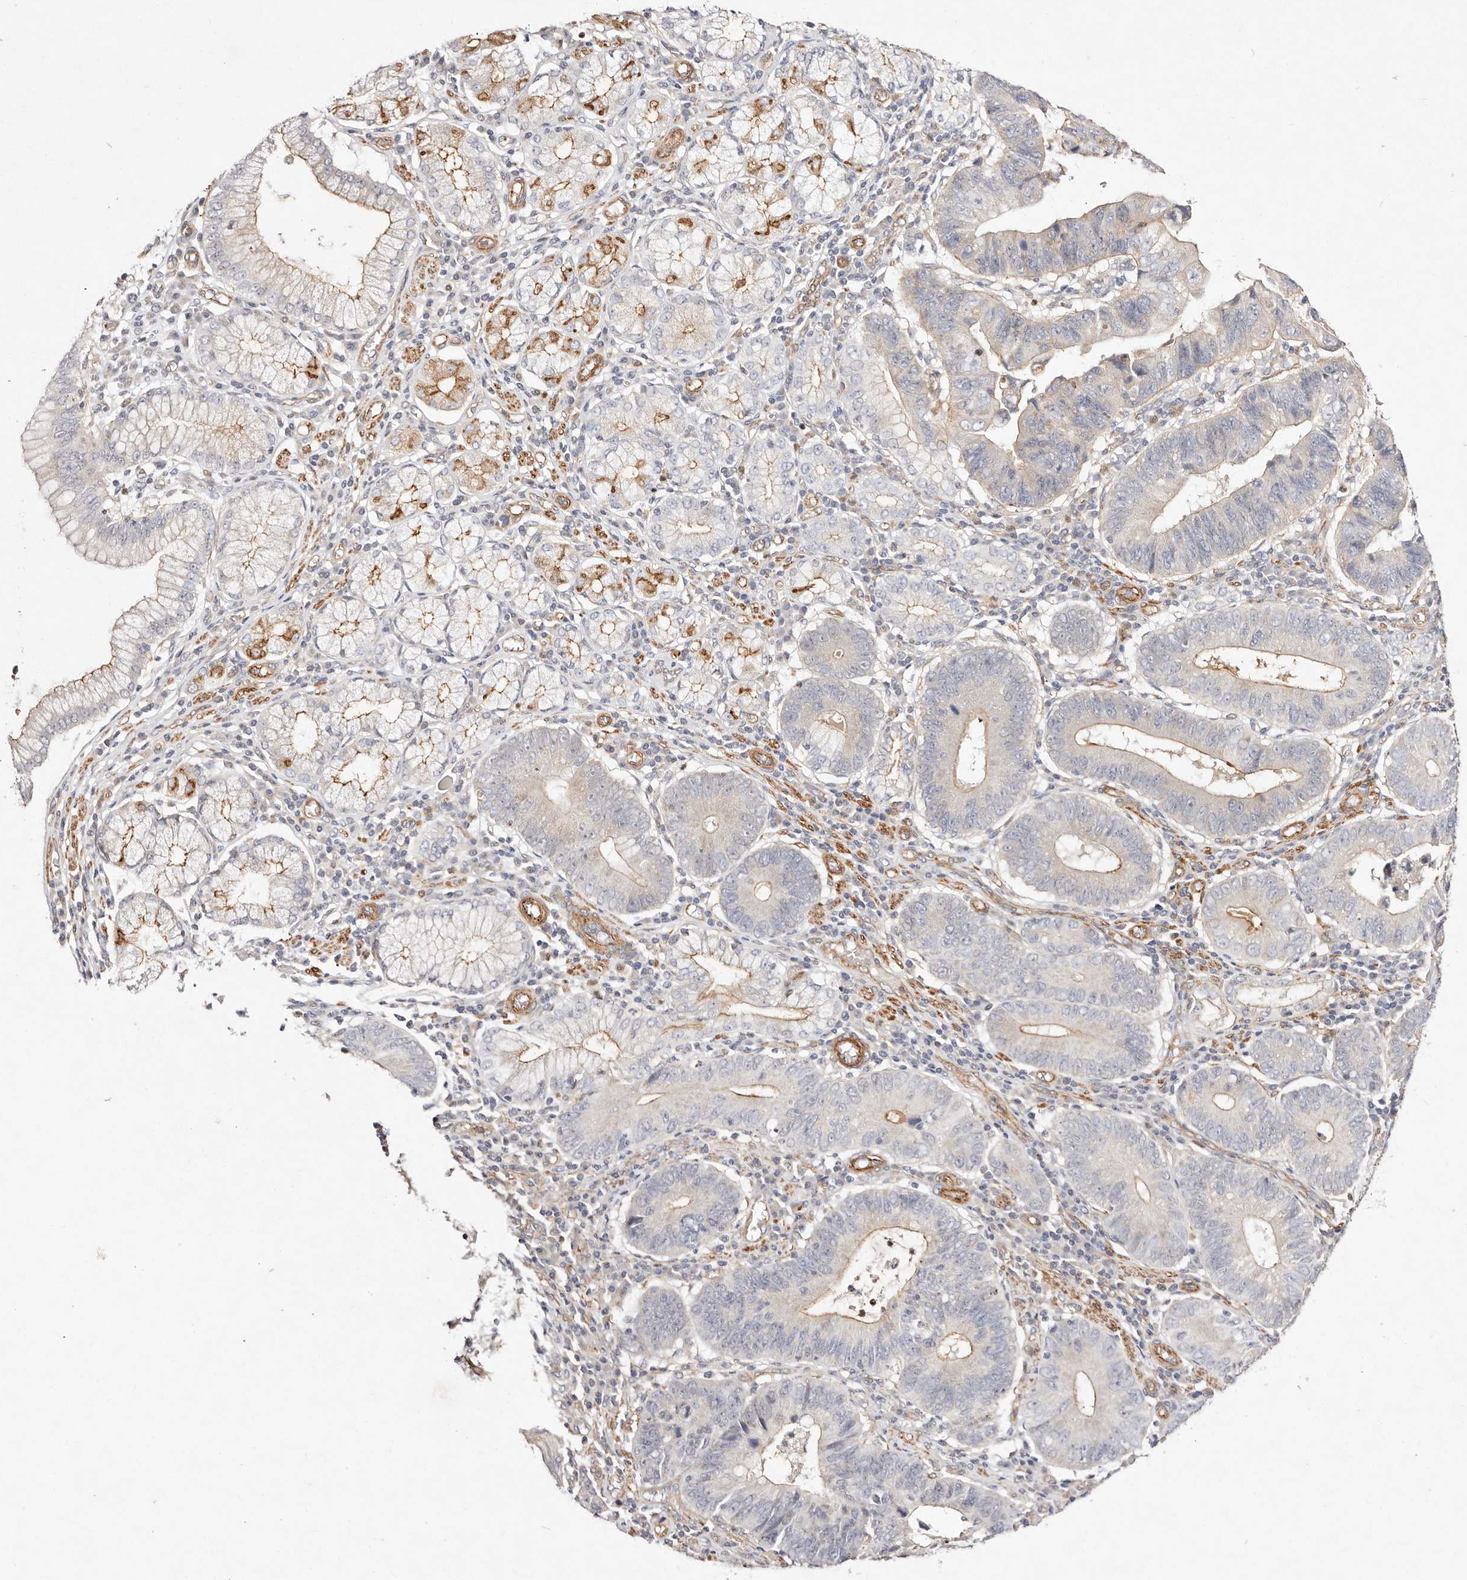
{"staining": {"intensity": "moderate", "quantity": "<25%", "location": "cytoplasmic/membranous"}, "tissue": "stomach cancer", "cell_type": "Tumor cells", "image_type": "cancer", "snomed": [{"axis": "morphology", "description": "Adenocarcinoma, NOS"}, {"axis": "topography", "description": "Stomach"}], "caption": "Brown immunohistochemical staining in human stomach cancer demonstrates moderate cytoplasmic/membranous staining in about <25% of tumor cells.", "gene": "MTMR11", "patient": {"sex": "male", "age": 59}}